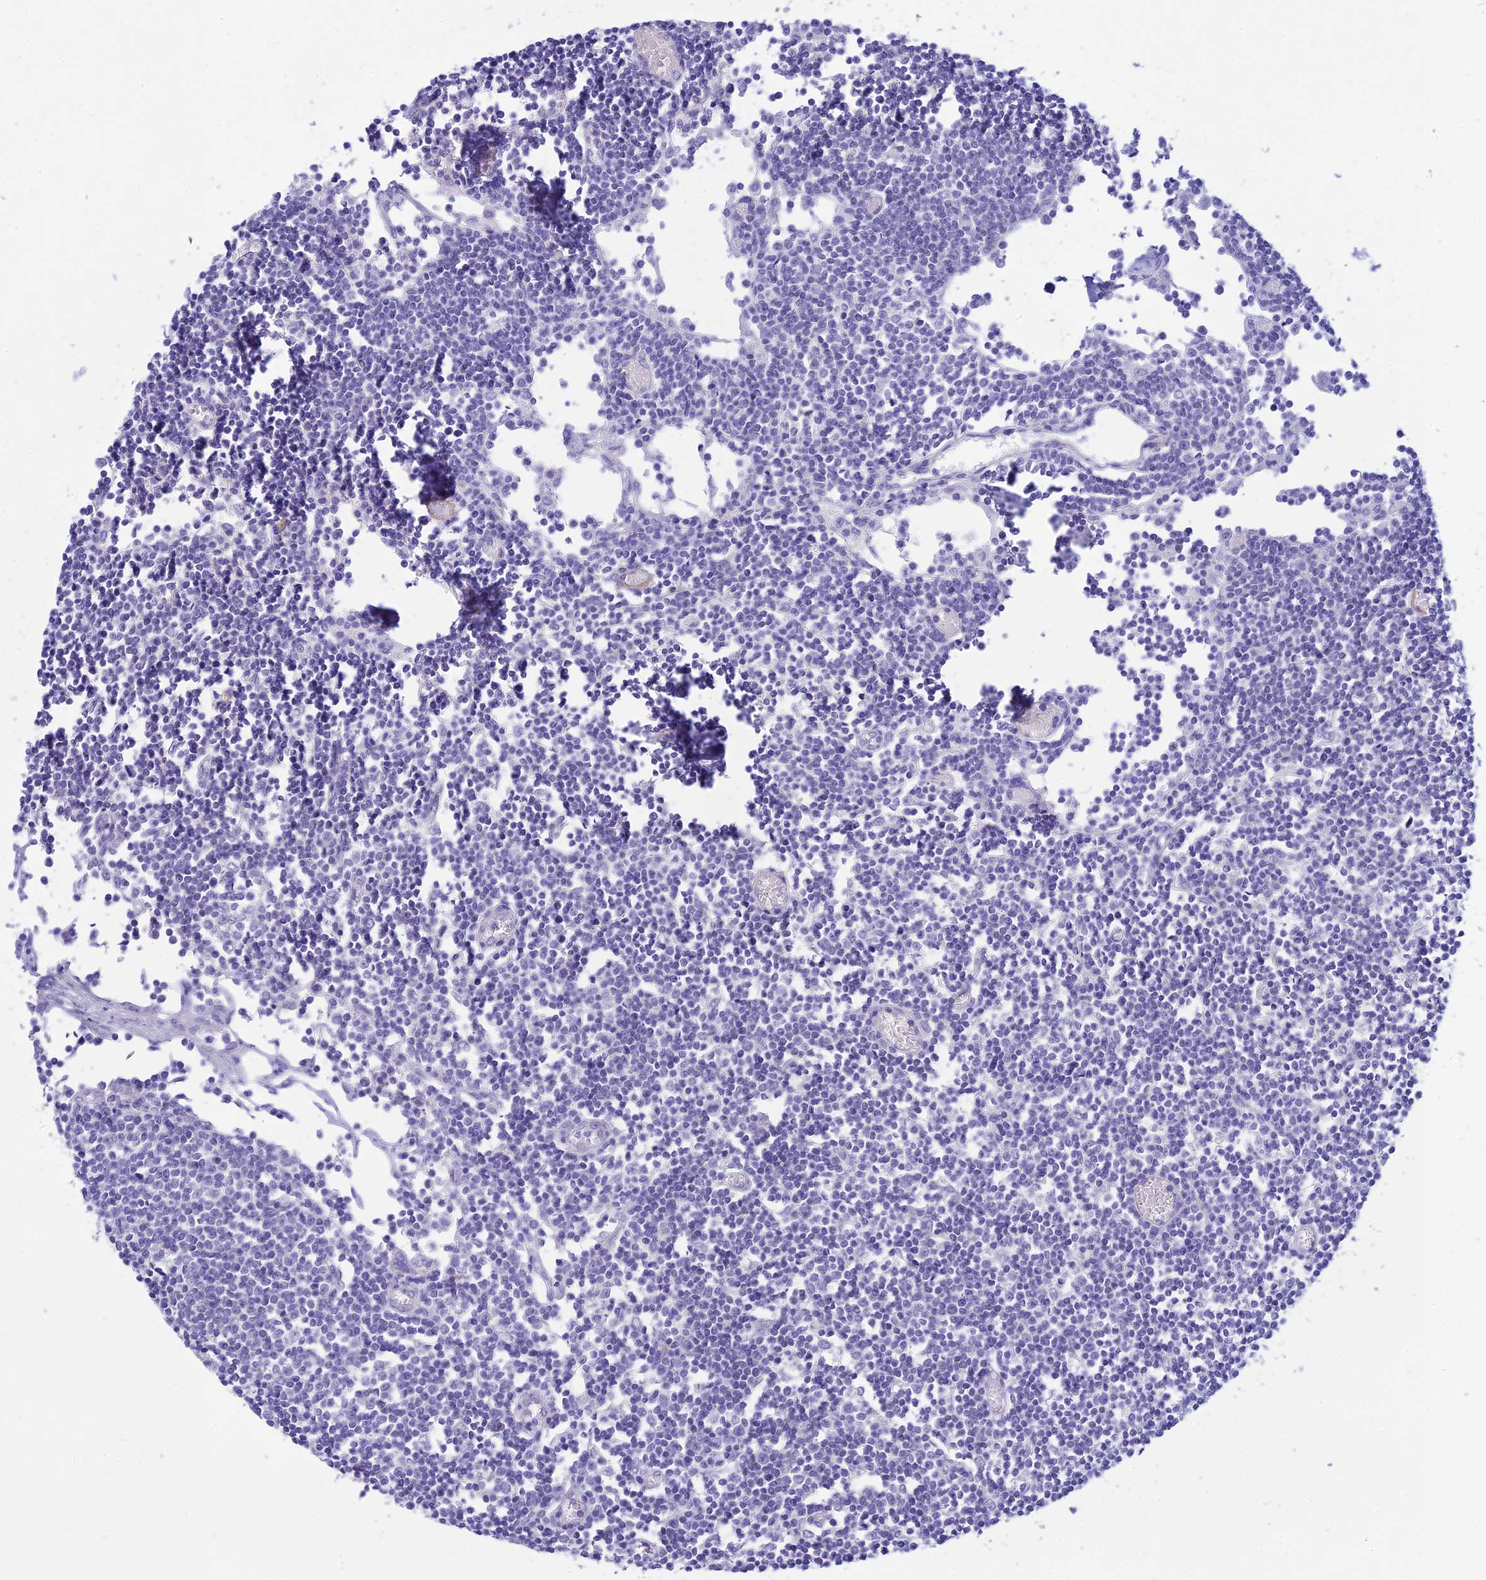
{"staining": {"intensity": "negative", "quantity": "none", "location": "none"}, "tissue": "lymph node", "cell_type": "Germinal center cells", "image_type": "normal", "snomed": [{"axis": "morphology", "description": "Normal tissue, NOS"}, {"axis": "topography", "description": "Lymph node"}], "caption": "High magnification brightfield microscopy of benign lymph node stained with DAB (3,3'-diaminobenzidine) (brown) and counterstained with hematoxylin (blue): germinal center cells show no significant positivity. Nuclei are stained in blue.", "gene": "FBXW4", "patient": {"sex": "female", "age": 11}}